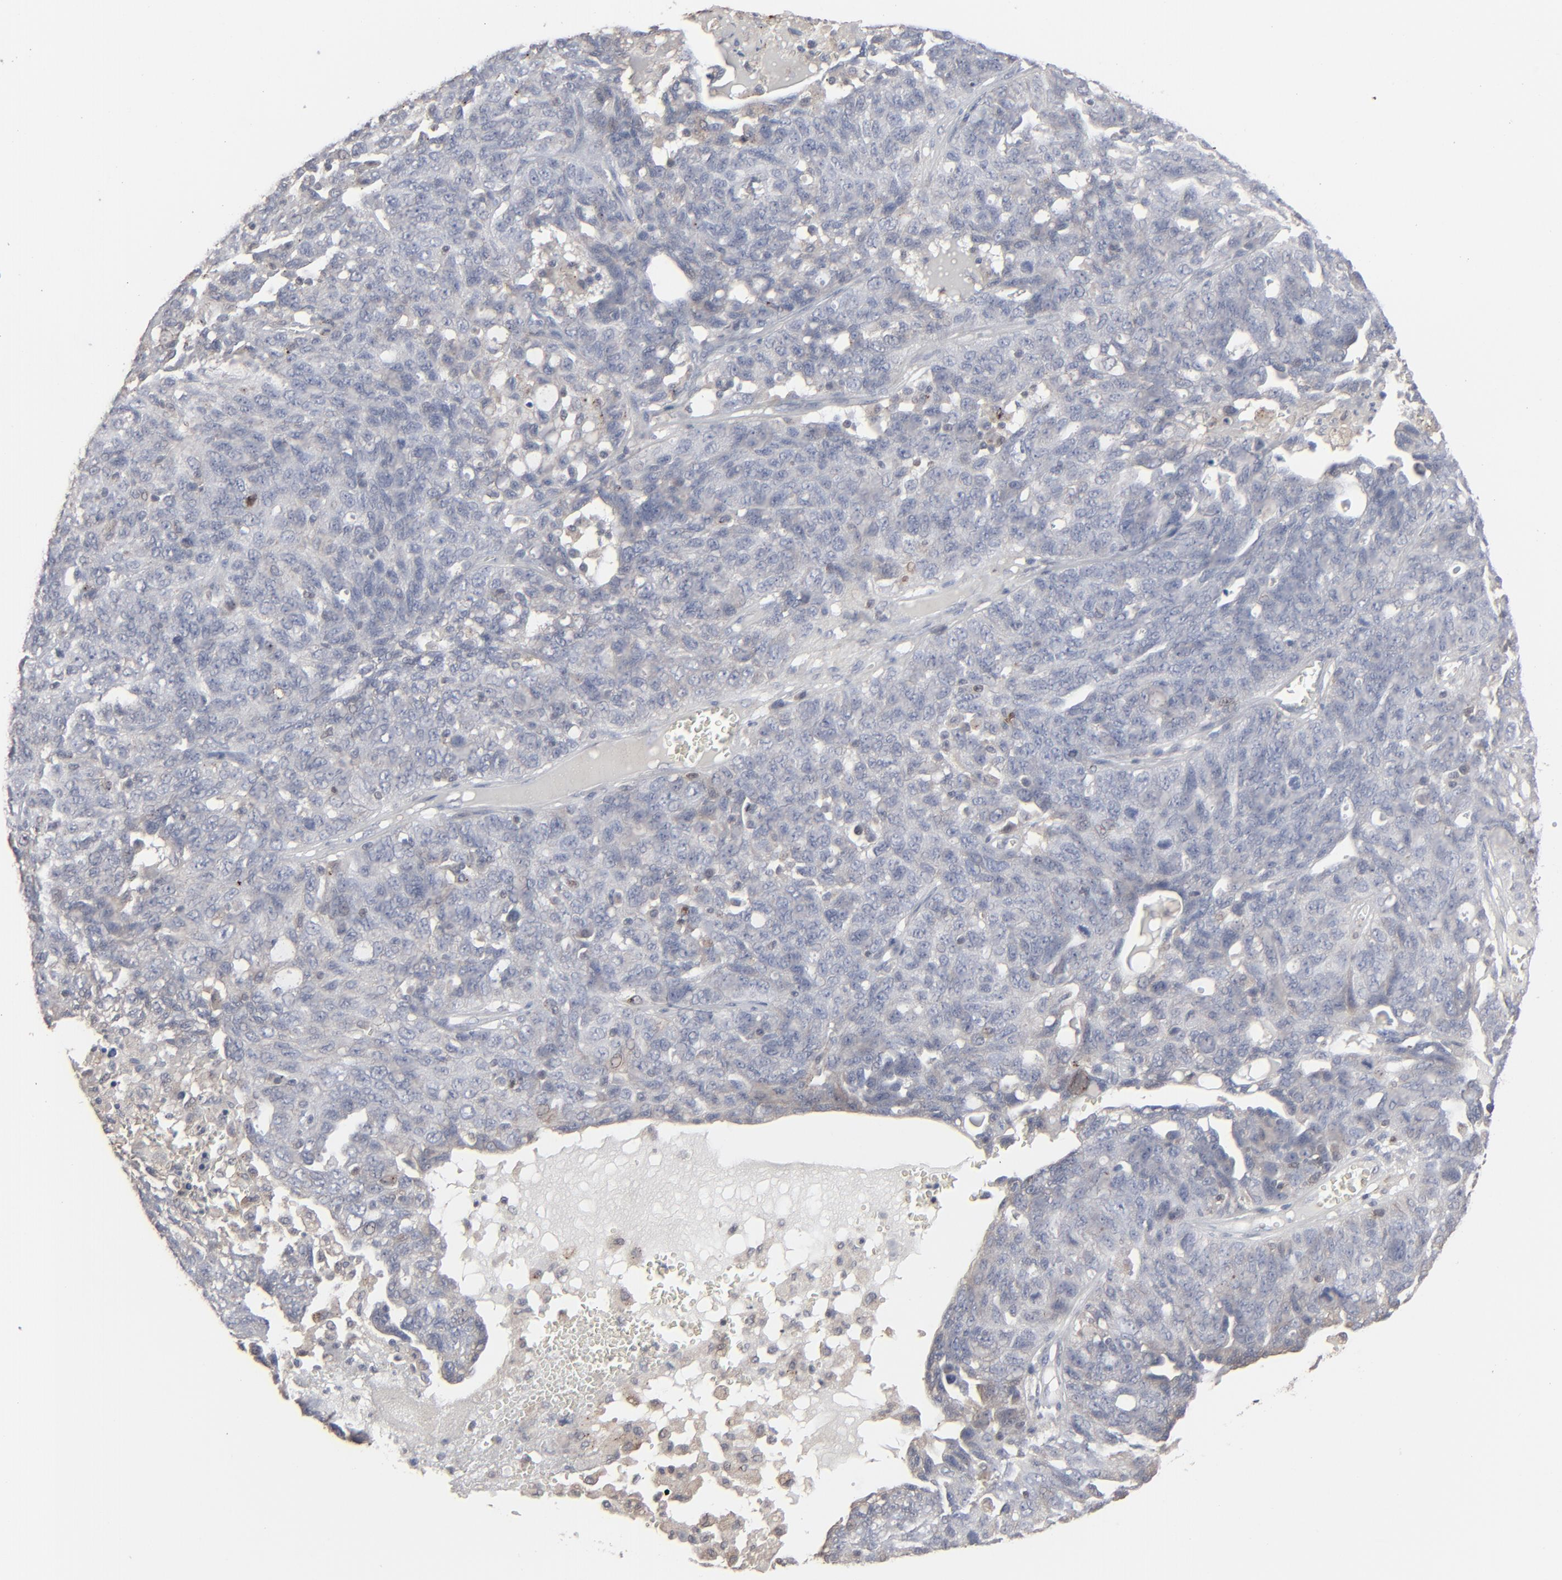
{"staining": {"intensity": "negative", "quantity": "none", "location": "none"}, "tissue": "ovarian cancer", "cell_type": "Tumor cells", "image_type": "cancer", "snomed": [{"axis": "morphology", "description": "Cystadenocarcinoma, serous, NOS"}, {"axis": "topography", "description": "Ovary"}], "caption": "Immunohistochemistry (IHC) histopathology image of serous cystadenocarcinoma (ovarian) stained for a protein (brown), which demonstrates no positivity in tumor cells.", "gene": "STAT4", "patient": {"sex": "female", "age": 71}}